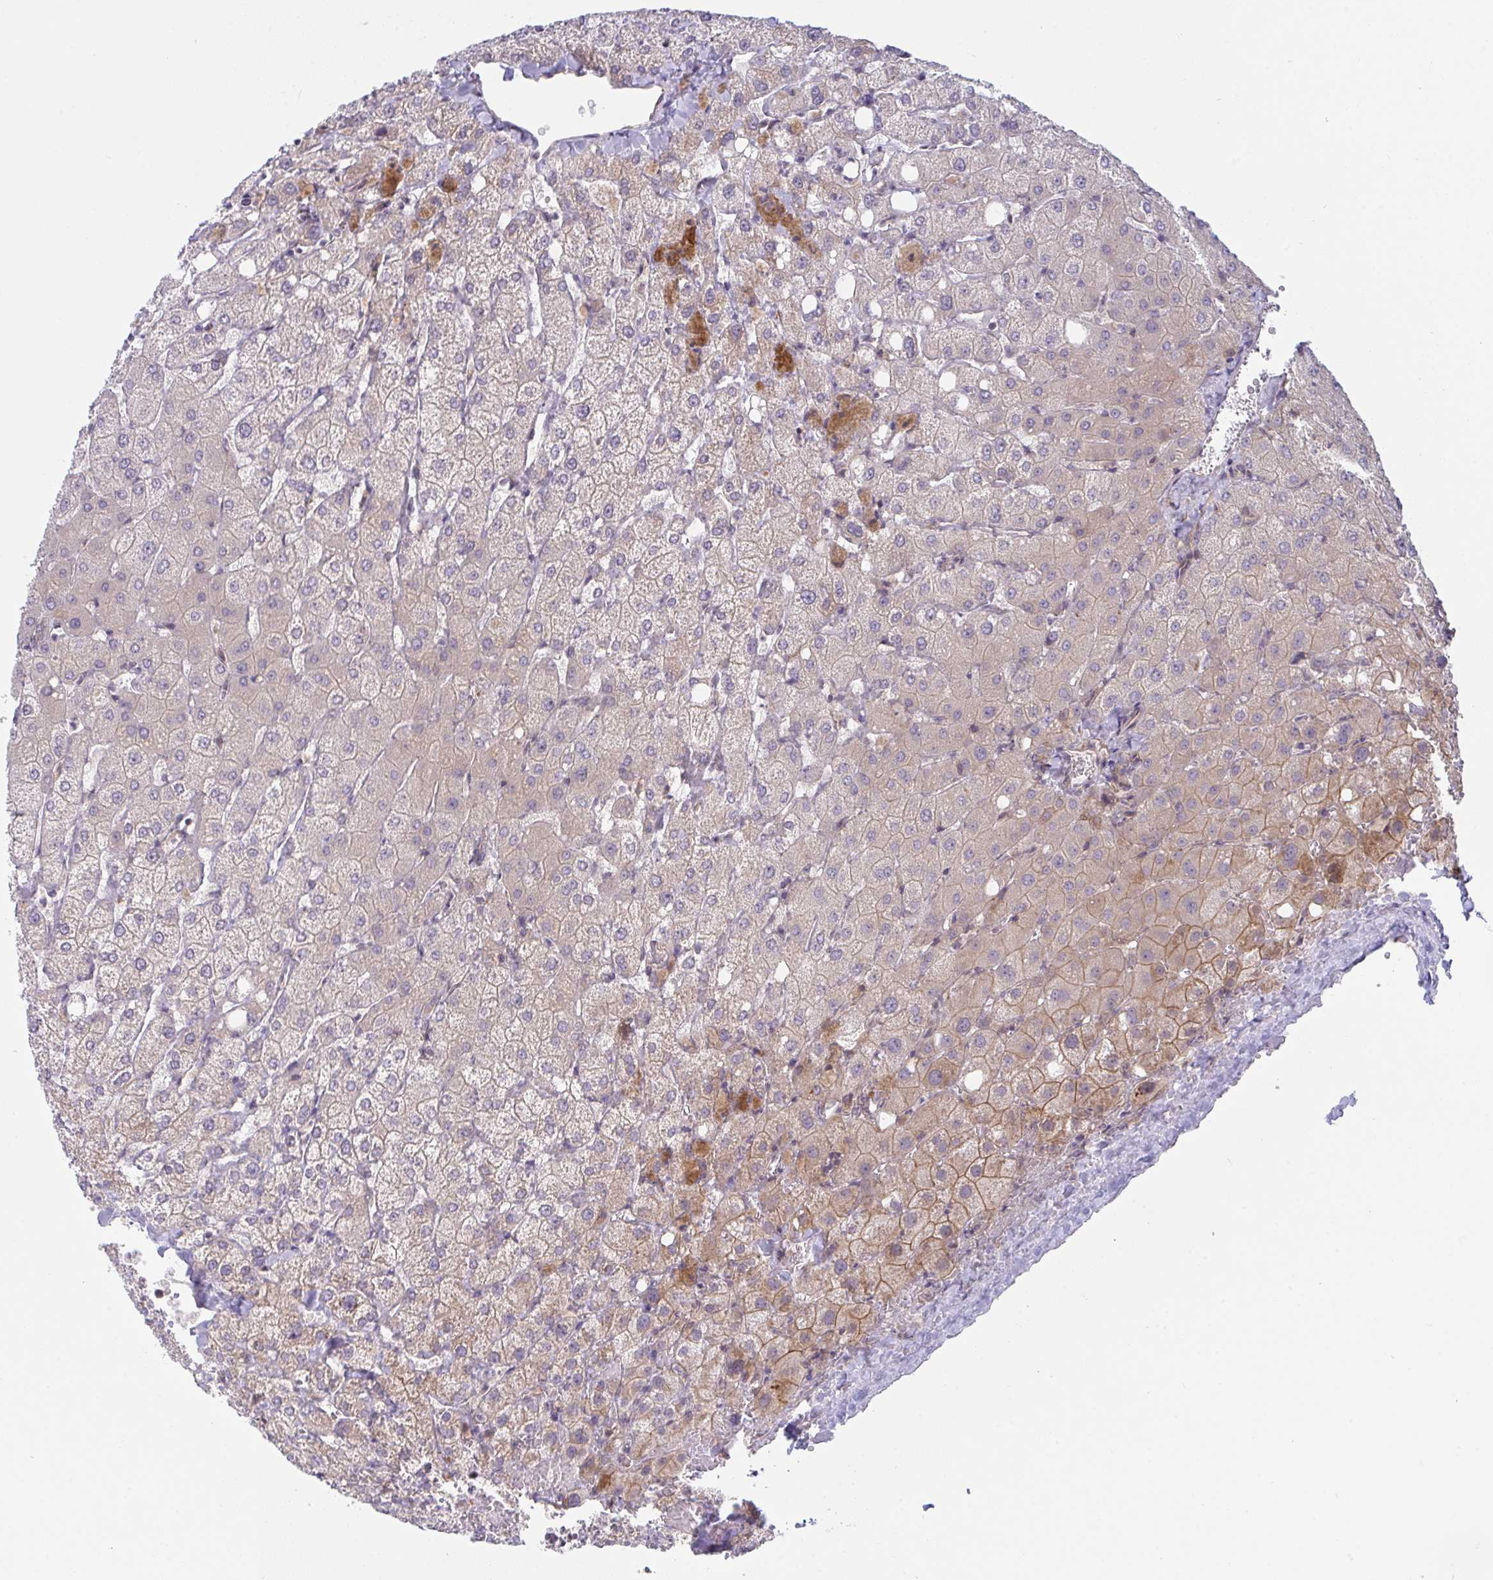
{"staining": {"intensity": "negative", "quantity": "none", "location": "none"}, "tissue": "liver", "cell_type": "Cholangiocytes", "image_type": "normal", "snomed": [{"axis": "morphology", "description": "Normal tissue, NOS"}, {"axis": "topography", "description": "Liver"}], "caption": "An image of human liver is negative for staining in cholangiocytes. (Brightfield microscopy of DAB IHC at high magnification).", "gene": "CASP9", "patient": {"sex": "female", "age": 54}}